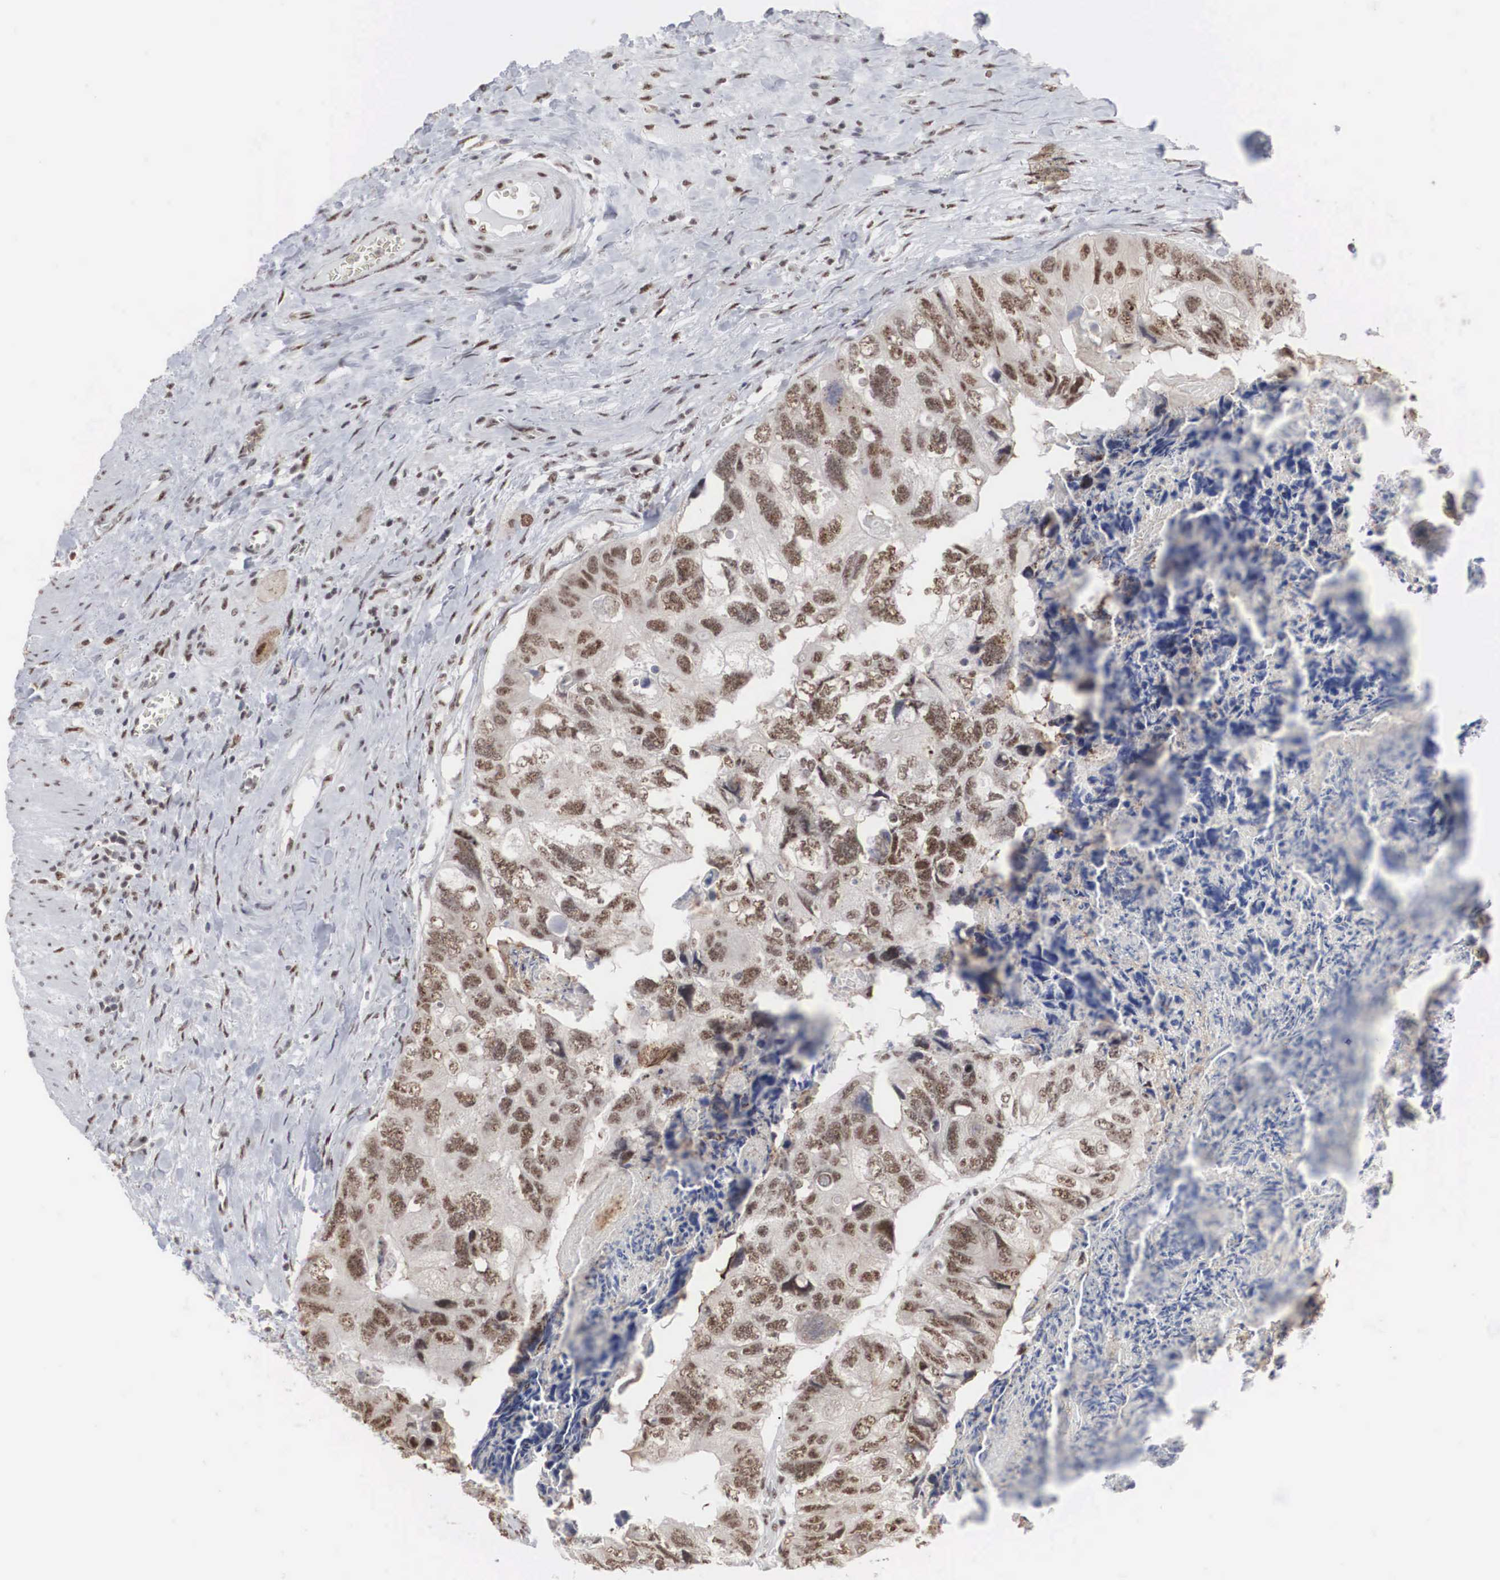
{"staining": {"intensity": "moderate", "quantity": ">75%", "location": "nuclear"}, "tissue": "colorectal cancer", "cell_type": "Tumor cells", "image_type": "cancer", "snomed": [{"axis": "morphology", "description": "Adenocarcinoma, NOS"}, {"axis": "topography", "description": "Rectum"}], "caption": "A high-resolution image shows immunohistochemistry (IHC) staining of colorectal adenocarcinoma, which displays moderate nuclear staining in approximately >75% of tumor cells.", "gene": "AUTS2", "patient": {"sex": "female", "age": 82}}